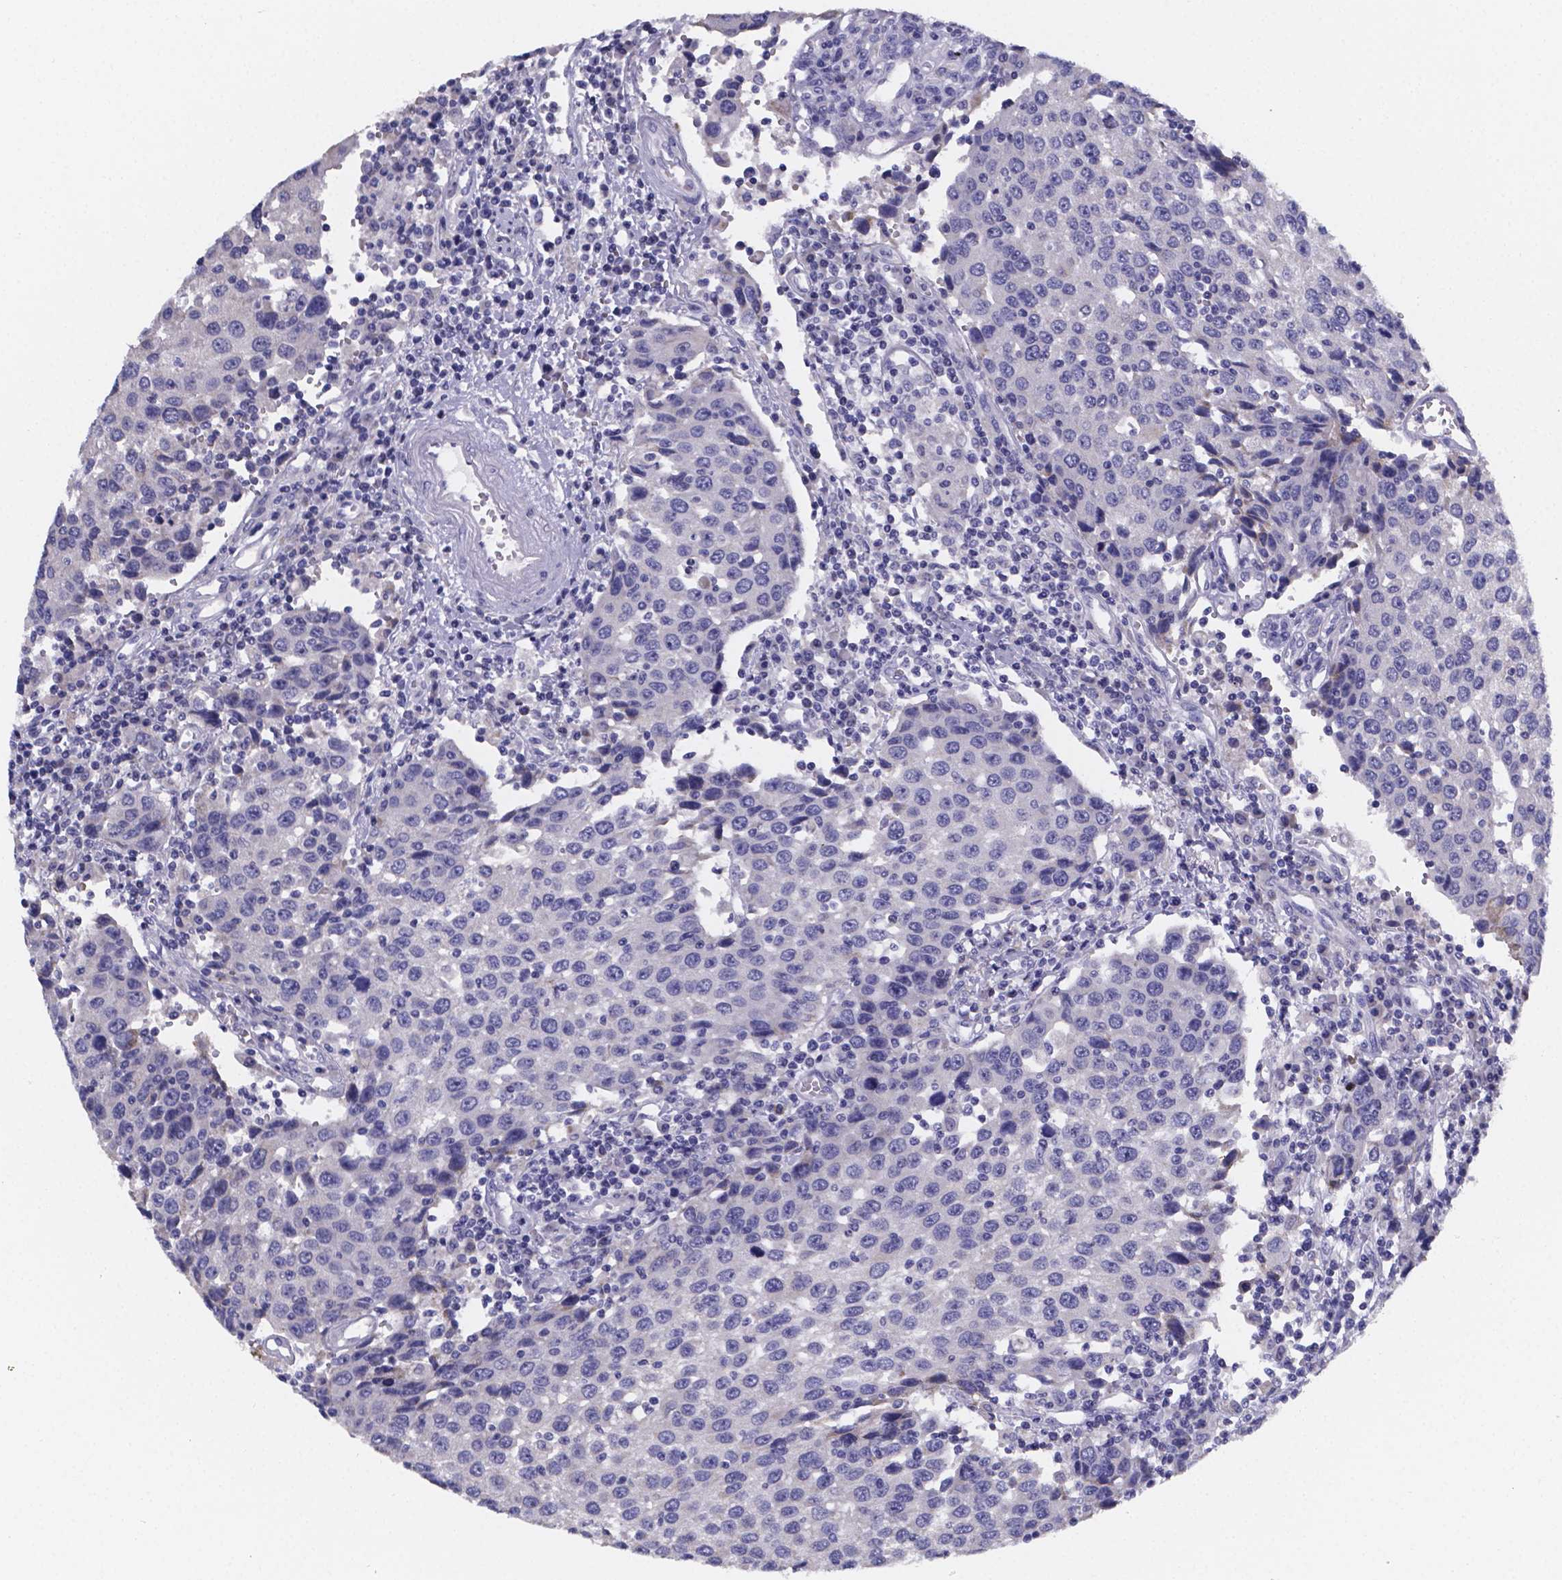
{"staining": {"intensity": "negative", "quantity": "none", "location": "none"}, "tissue": "urothelial cancer", "cell_type": "Tumor cells", "image_type": "cancer", "snomed": [{"axis": "morphology", "description": "Urothelial carcinoma, High grade"}, {"axis": "topography", "description": "Urinary bladder"}], "caption": "Immunohistochemistry of human urothelial carcinoma (high-grade) exhibits no expression in tumor cells. (Brightfield microscopy of DAB IHC at high magnification).", "gene": "PAH", "patient": {"sex": "female", "age": 85}}